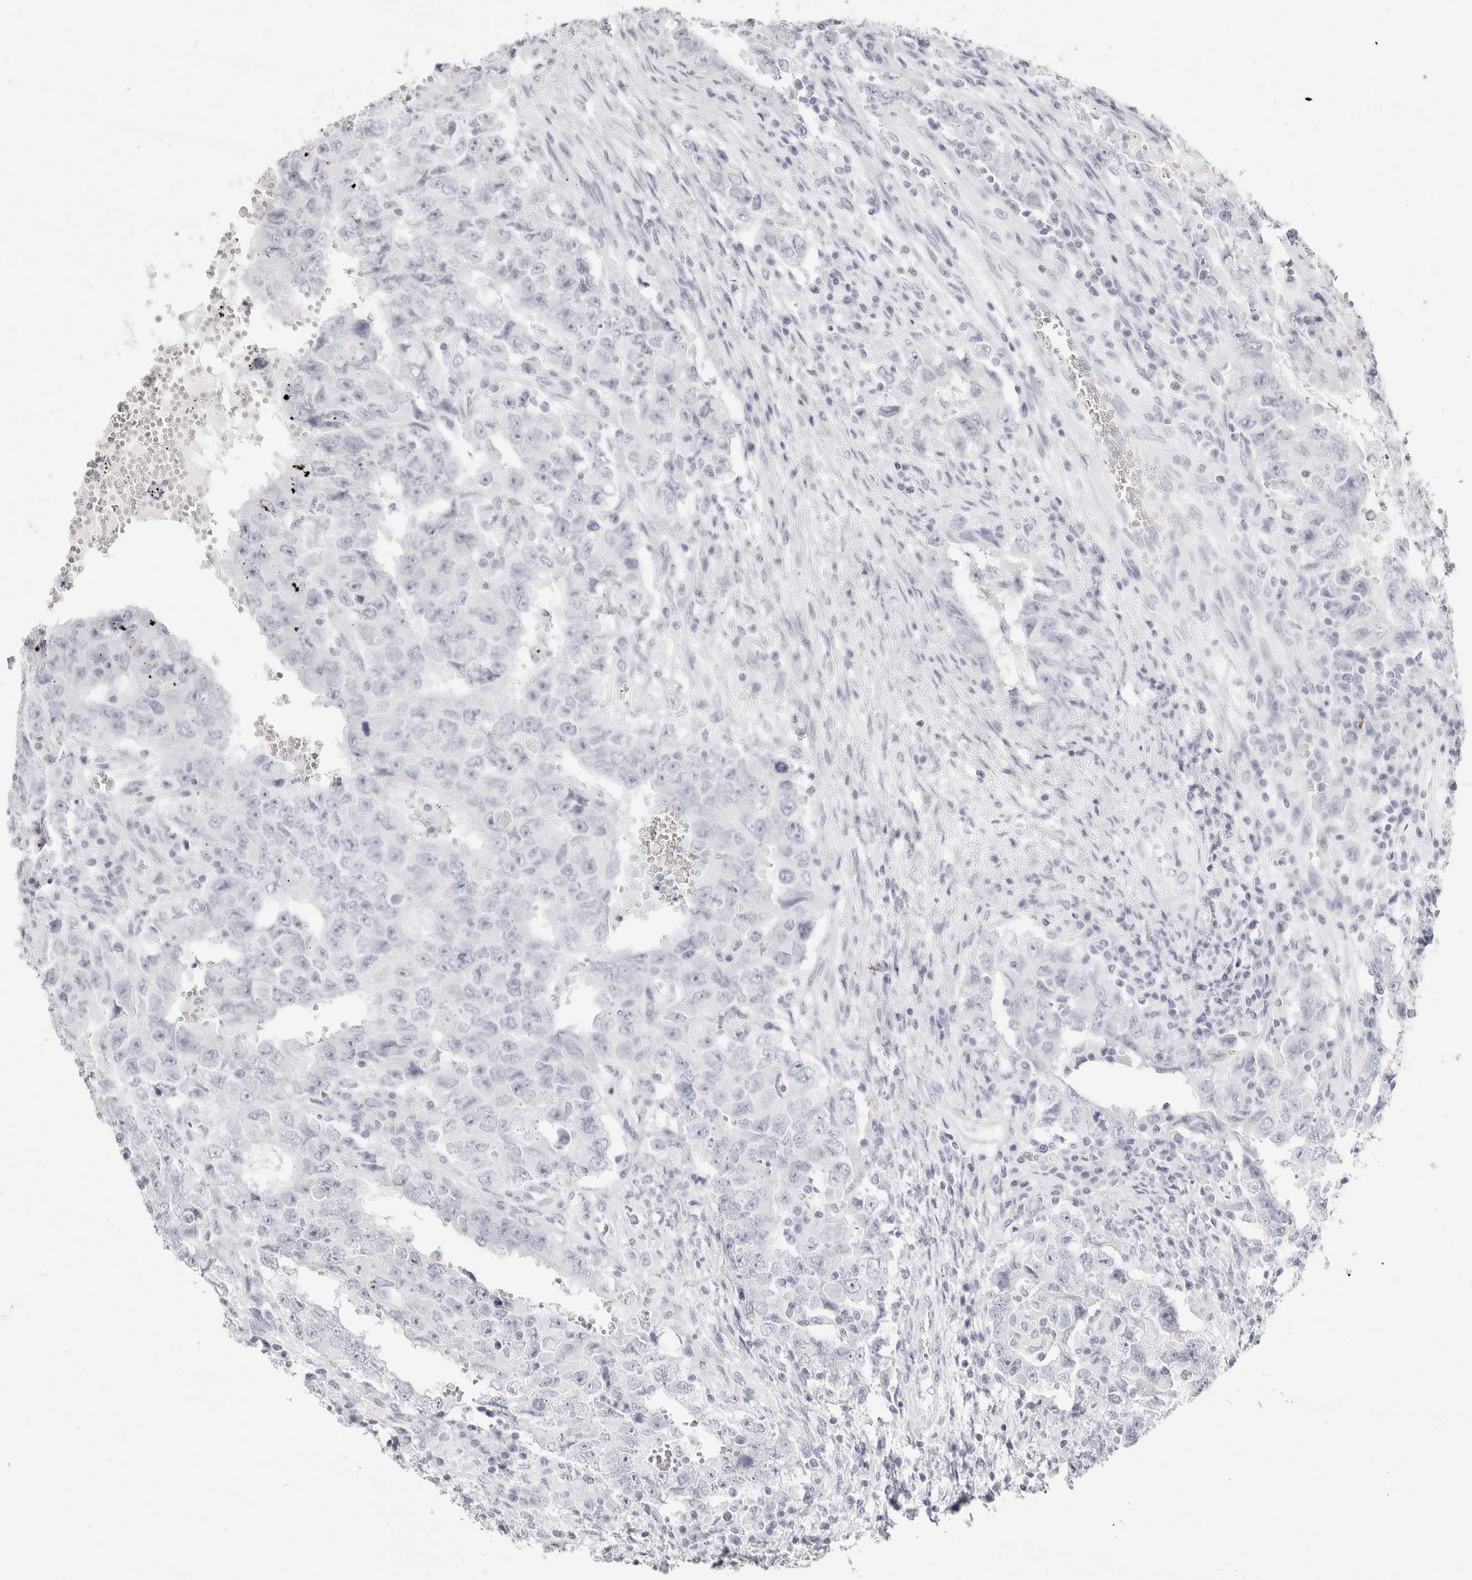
{"staining": {"intensity": "negative", "quantity": "none", "location": "none"}, "tissue": "testis cancer", "cell_type": "Tumor cells", "image_type": "cancer", "snomed": [{"axis": "morphology", "description": "Carcinoma, Embryonal, NOS"}, {"axis": "topography", "description": "Testis"}], "caption": "Protein analysis of testis cancer demonstrates no significant positivity in tumor cells. (DAB (3,3'-diaminobenzidine) immunohistochemistry visualized using brightfield microscopy, high magnification).", "gene": "GARIN1A", "patient": {"sex": "male", "age": 26}}